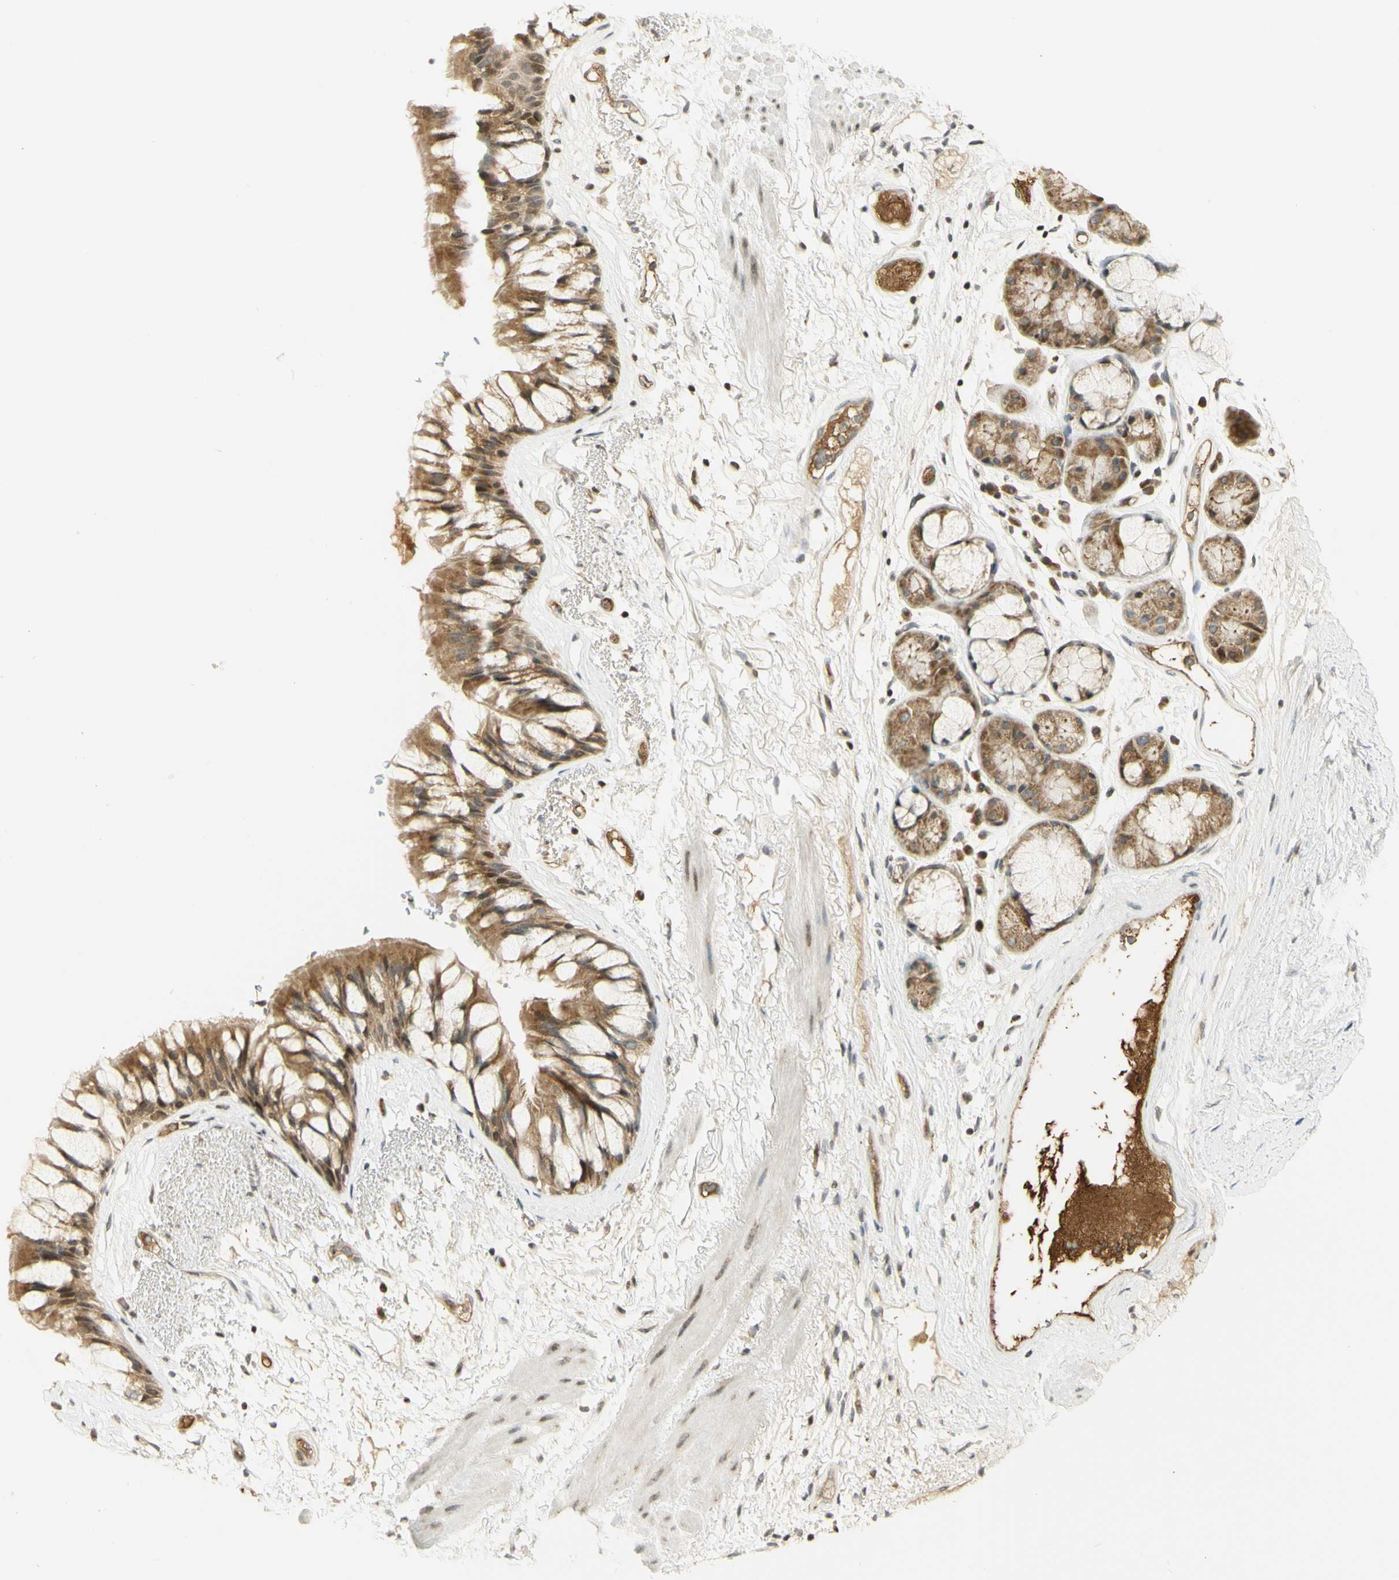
{"staining": {"intensity": "moderate", "quantity": ">75%", "location": "cytoplasmic/membranous"}, "tissue": "bronchus", "cell_type": "Respiratory epithelial cells", "image_type": "normal", "snomed": [{"axis": "morphology", "description": "Normal tissue, NOS"}, {"axis": "topography", "description": "Bronchus"}], "caption": "Respiratory epithelial cells exhibit moderate cytoplasmic/membranous positivity in approximately >75% of cells in unremarkable bronchus.", "gene": "KIF11", "patient": {"sex": "male", "age": 66}}